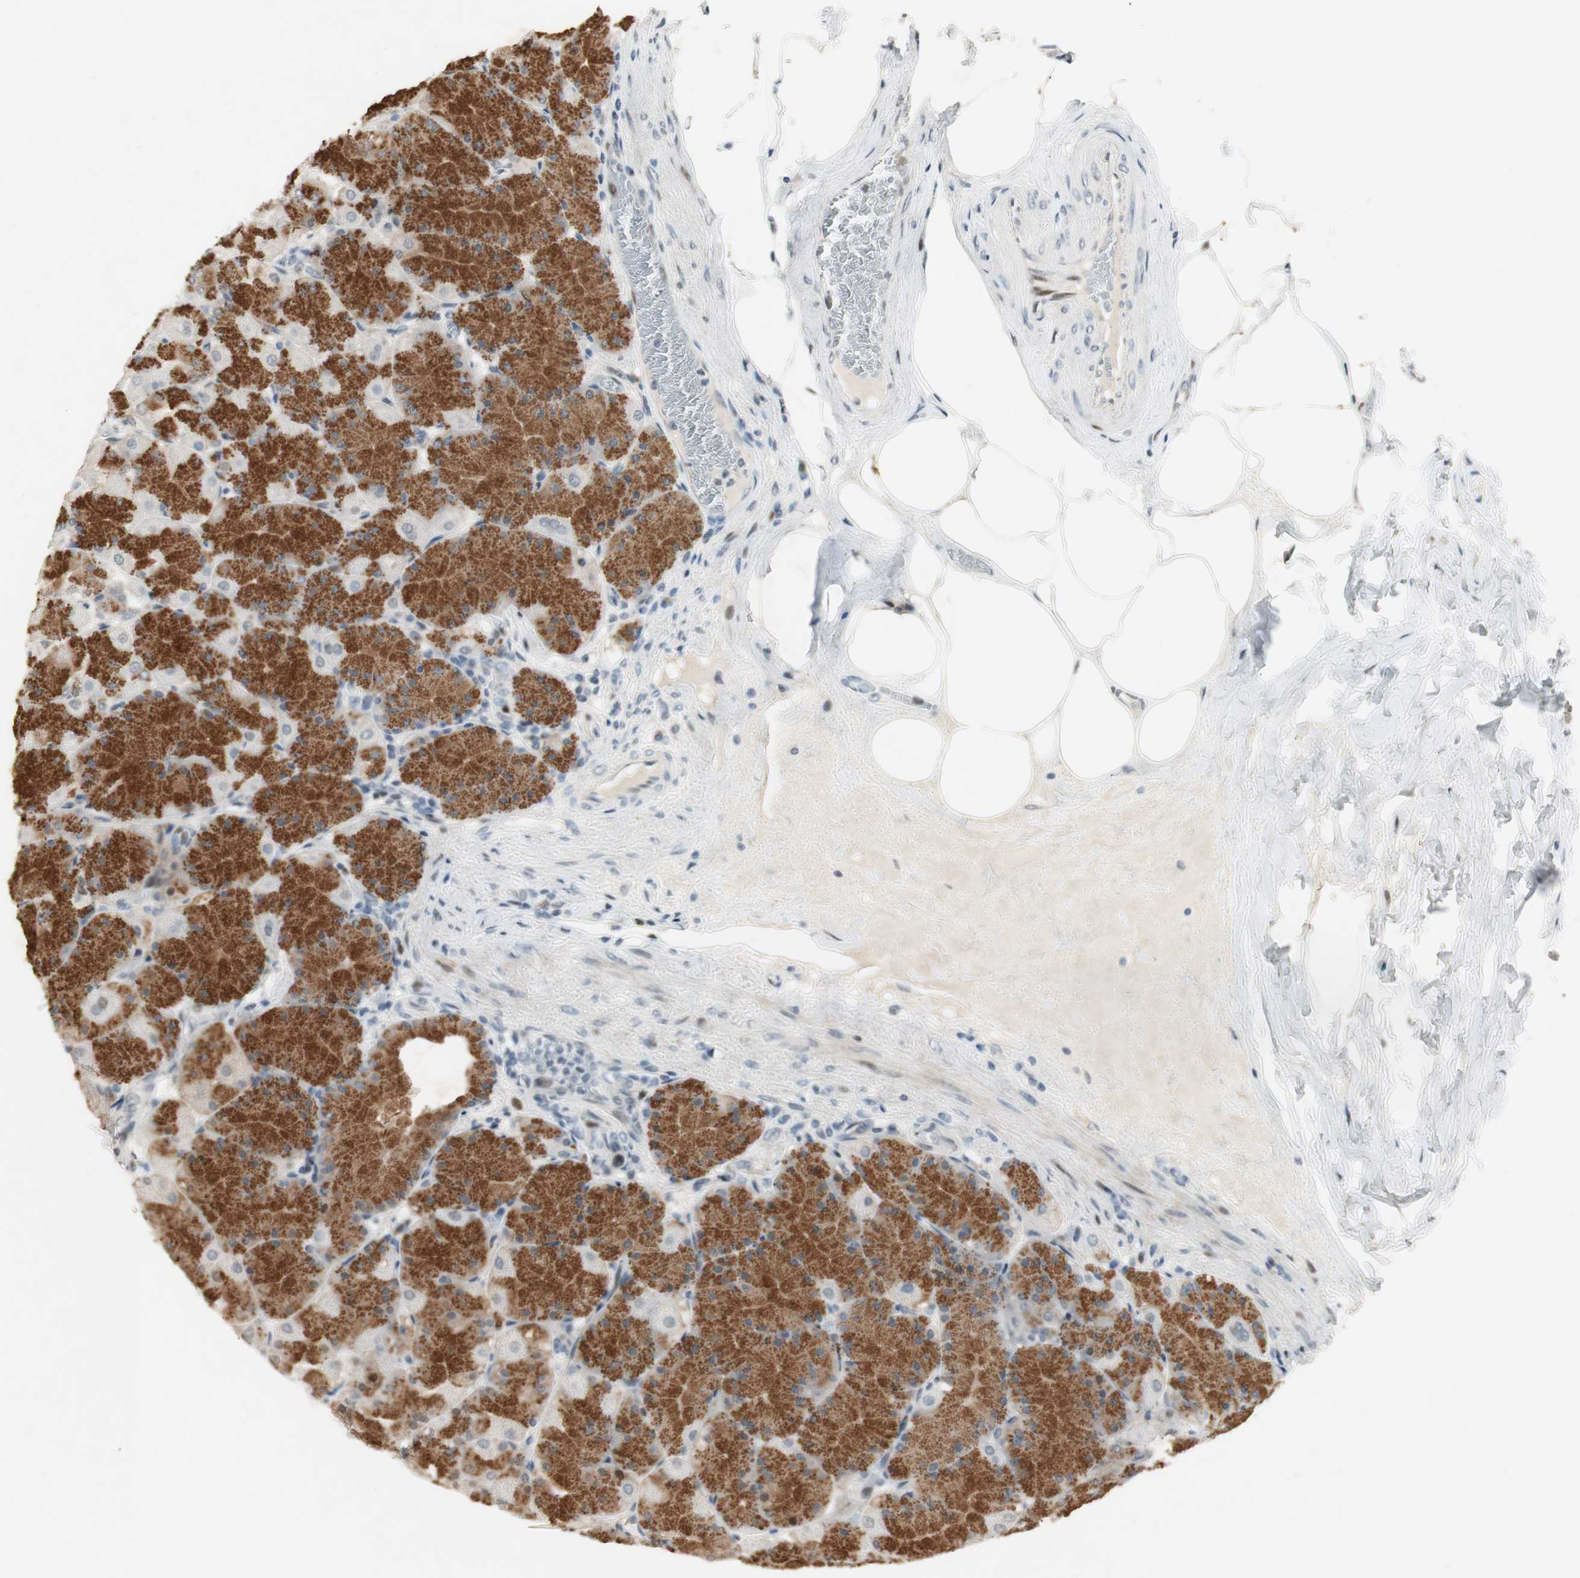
{"staining": {"intensity": "strong", "quantity": "25%-75%", "location": "cytoplasmic/membranous,nuclear"}, "tissue": "stomach", "cell_type": "Glandular cells", "image_type": "normal", "snomed": [{"axis": "morphology", "description": "Normal tissue, NOS"}, {"axis": "topography", "description": "Stomach, upper"}], "caption": "Glandular cells exhibit strong cytoplasmic/membranous,nuclear expression in about 25%-75% of cells in normal stomach.", "gene": "AJUBA", "patient": {"sex": "female", "age": 56}}